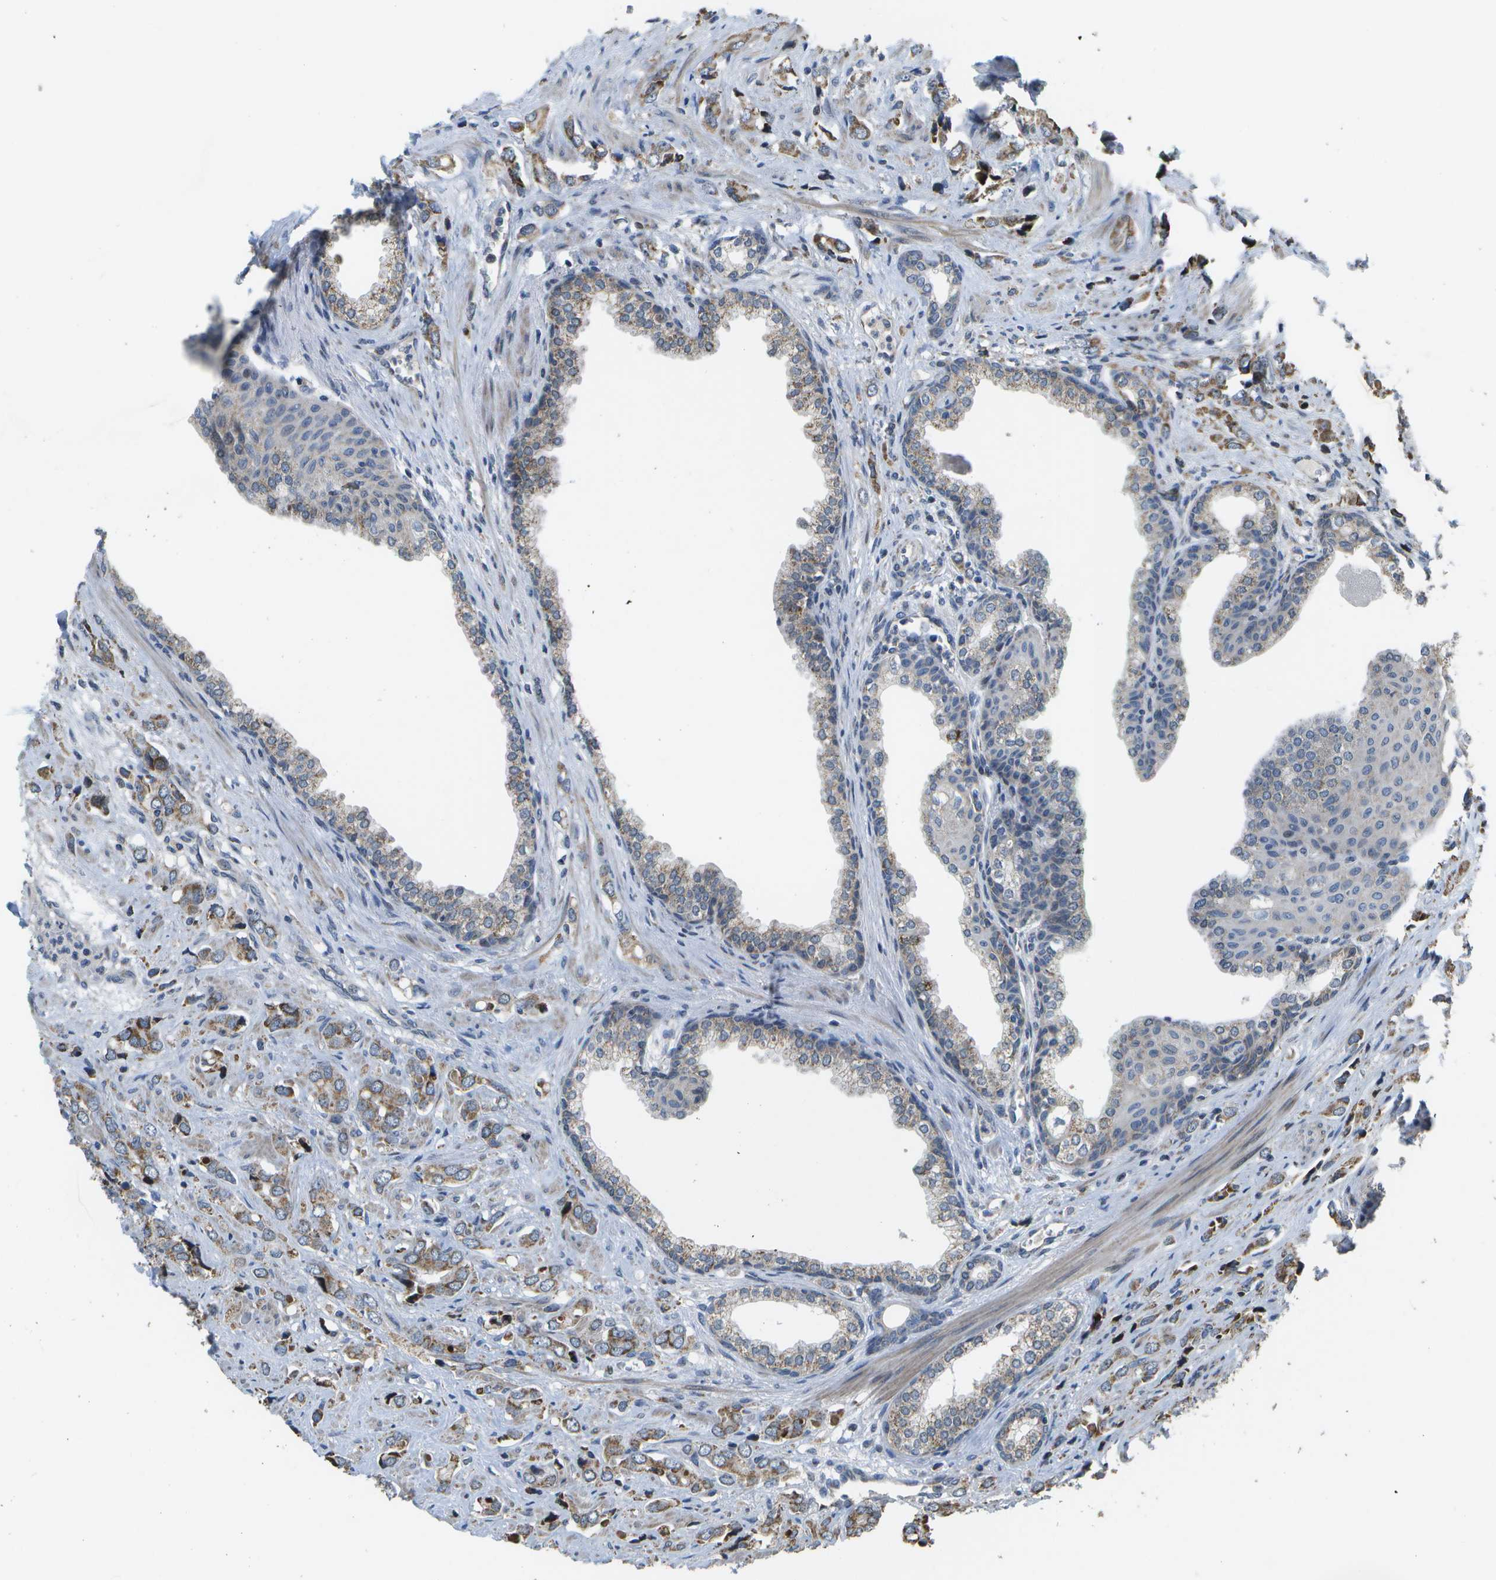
{"staining": {"intensity": "moderate", "quantity": ">75%", "location": "cytoplasmic/membranous"}, "tissue": "prostate cancer", "cell_type": "Tumor cells", "image_type": "cancer", "snomed": [{"axis": "morphology", "description": "Adenocarcinoma, High grade"}, {"axis": "topography", "description": "Prostate"}], "caption": "Immunohistochemistry histopathology image of neoplastic tissue: high-grade adenocarcinoma (prostate) stained using immunohistochemistry exhibits medium levels of moderate protein expression localized specifically in the cytoplasmic/membranous of tumor cells, appearing as a cytoplasmic/membranous brown color.", "gene": "HADHA", "patient": {"sex": "male", "age": 52}}